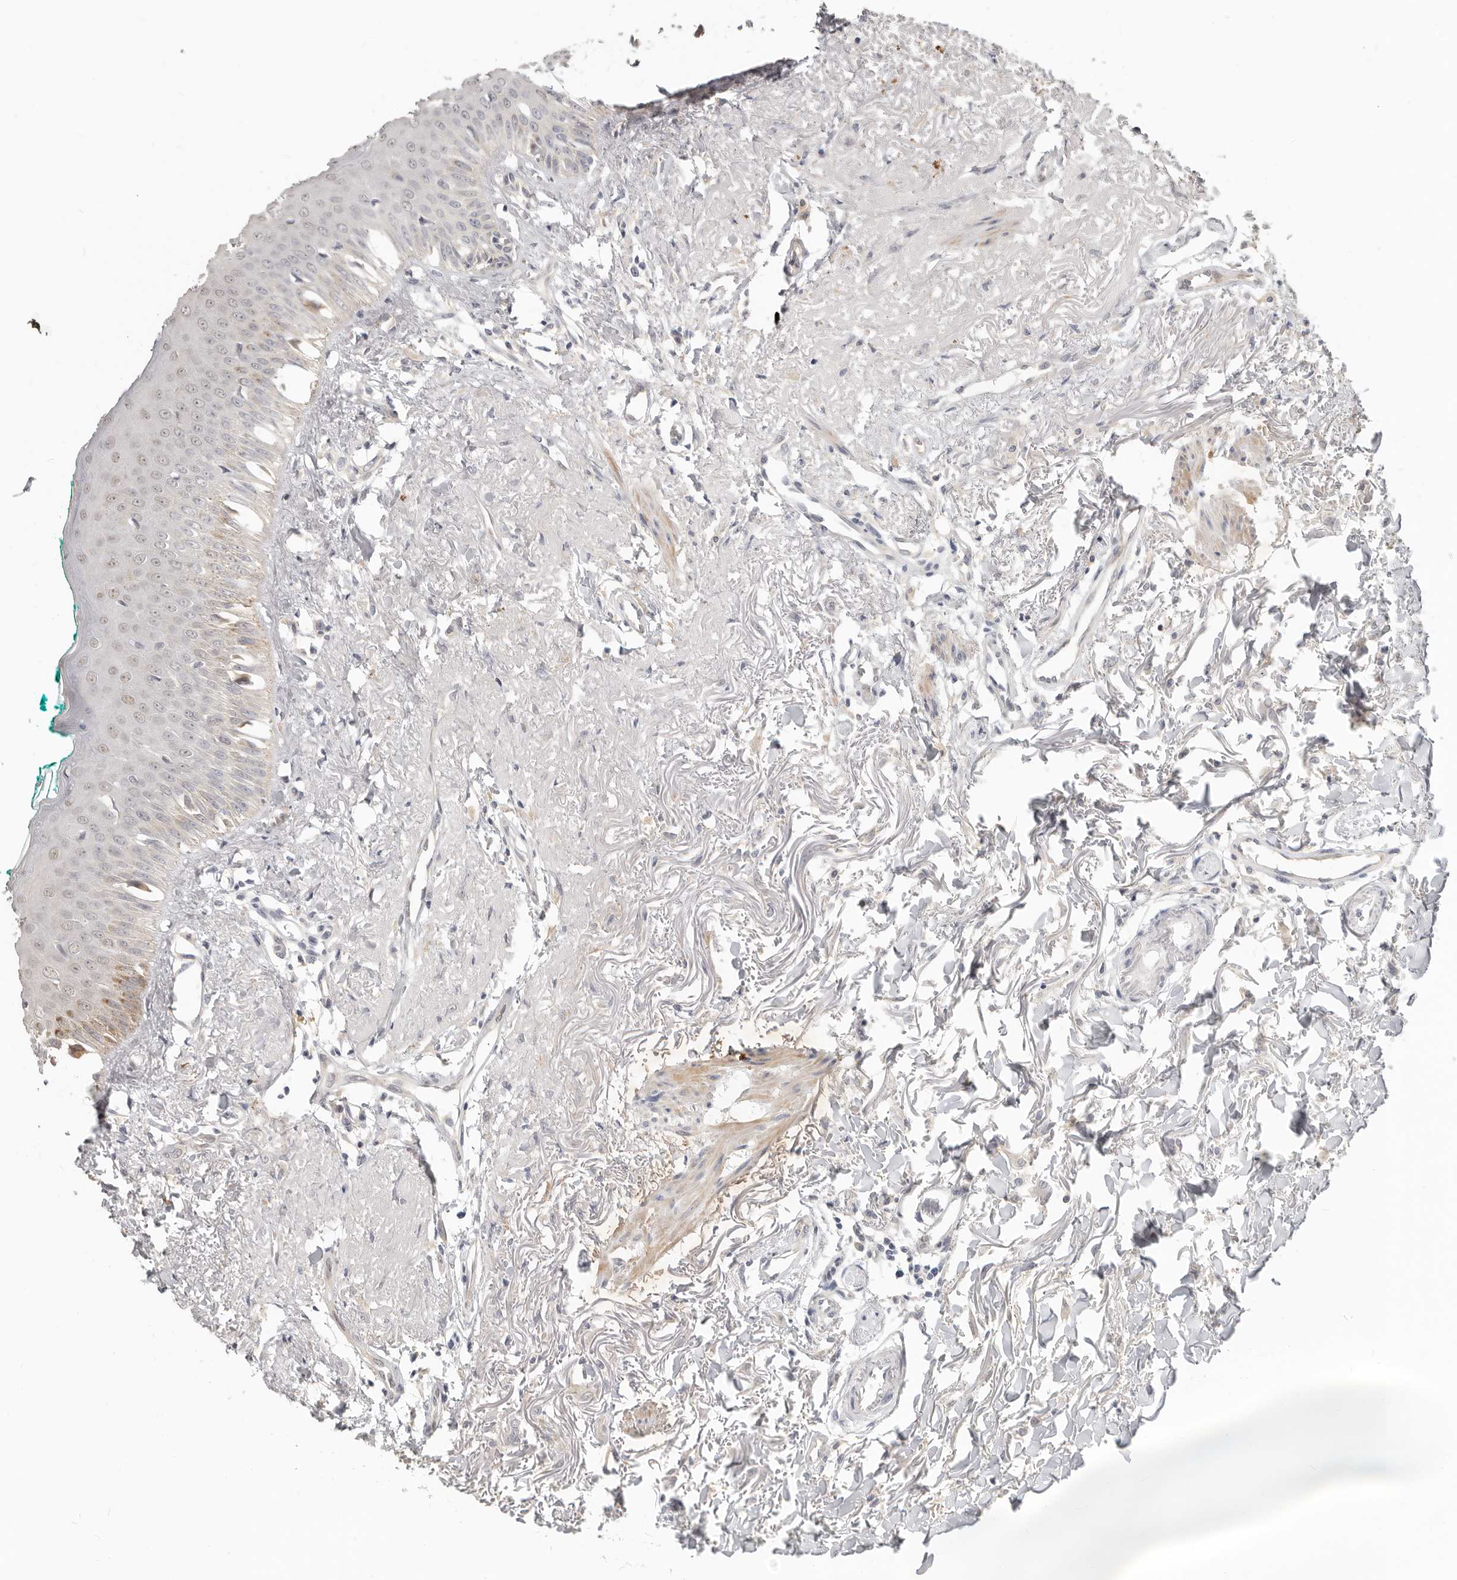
{"staining": {"intensity": "negative", "quantity": "none", "location": "none"}, "tissue": "oral mucosa", "cell_type": "Squamous epithelial cells", "image_type": "normal", "snomed": [{"axis": "morphology", "description": "Normal tissue, NOS"}, {"axis": "topography", "description": "Oral tissue"}], "caption": "Histopathology image shows no protein staining in squamous epithelial cells of unremarkable oral mucosa.", "gene": "MTFR2", "patient": {"sex": "female", "age": 70}}